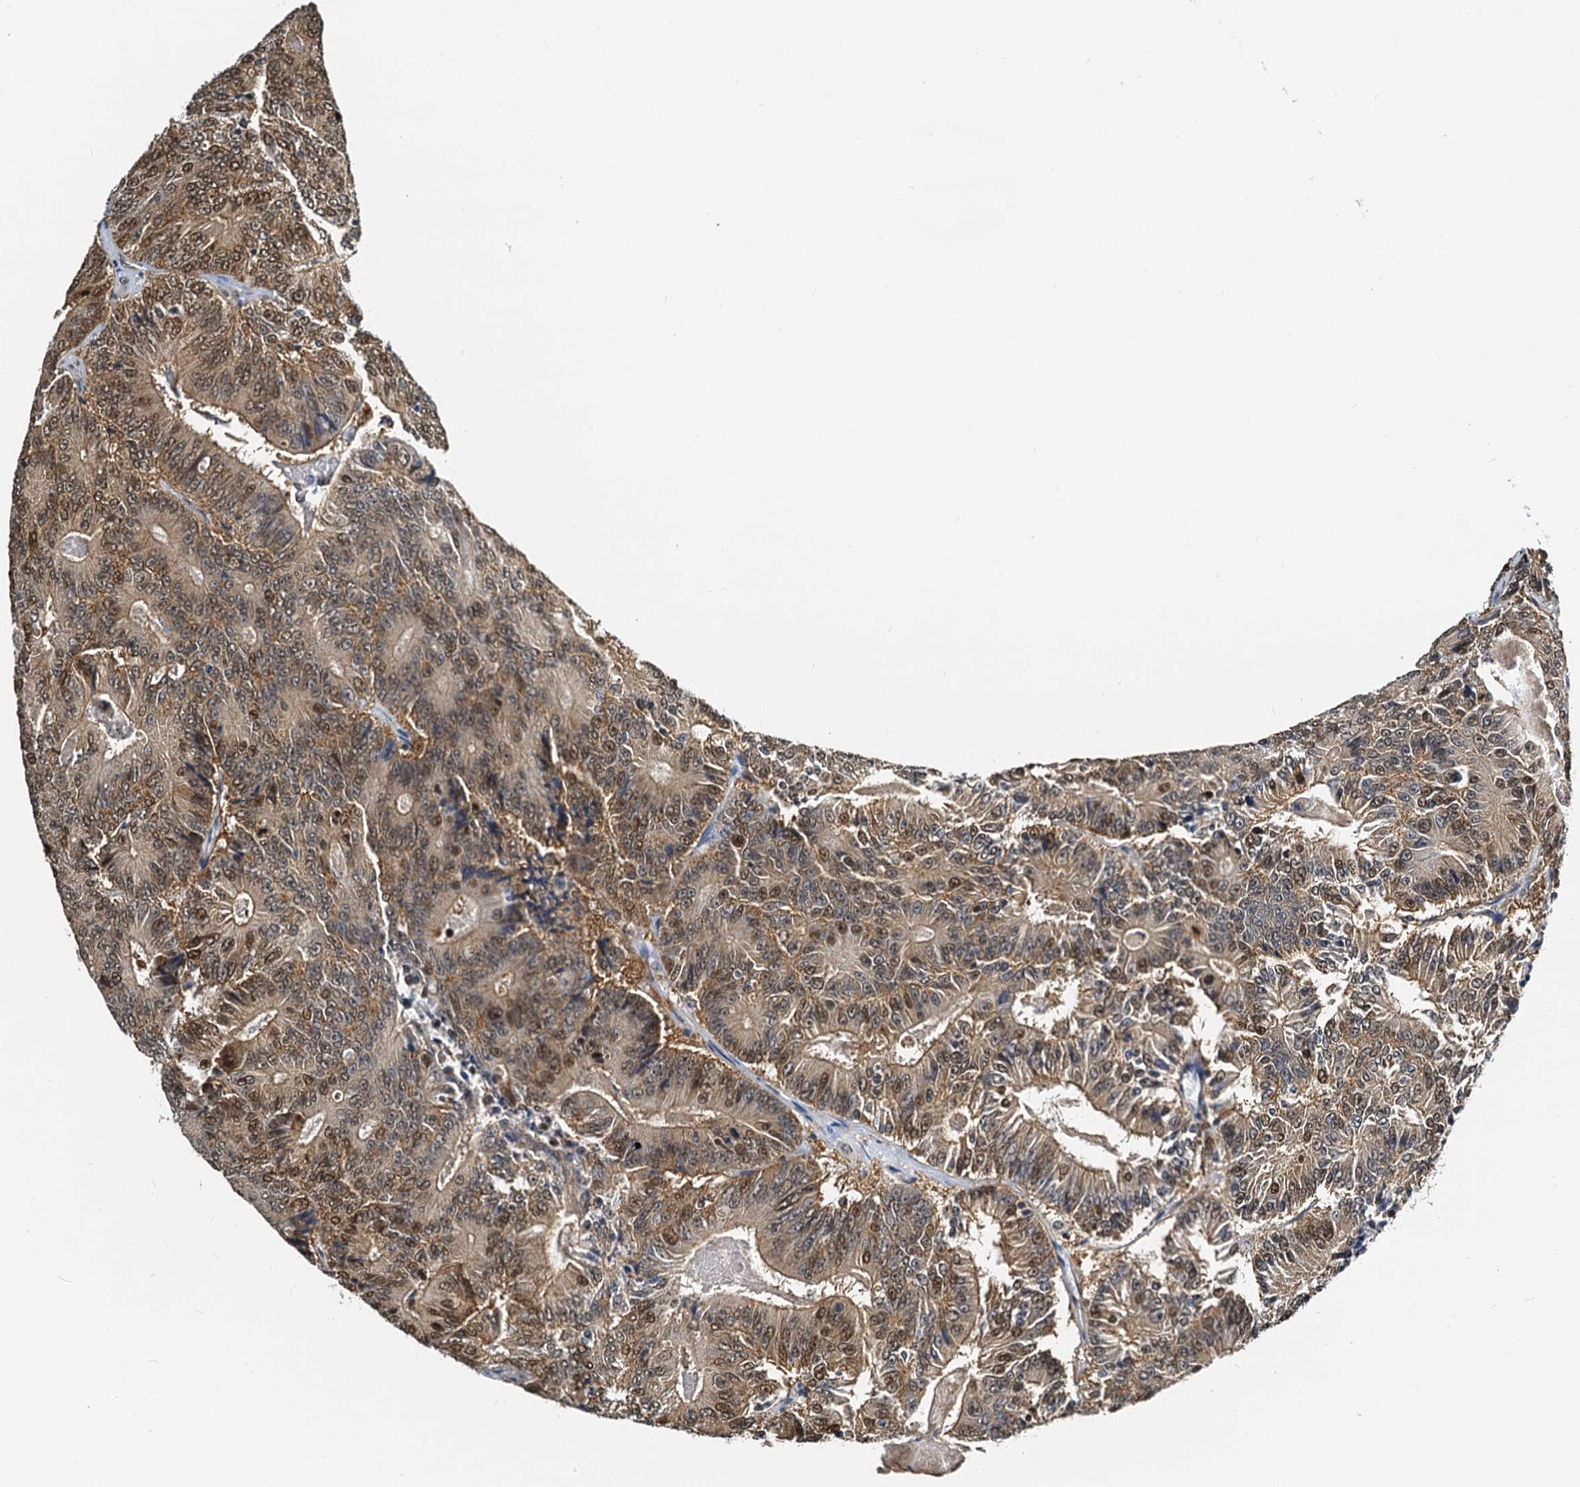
{"staining": {"intensity": "moderate", "quantity": ">75%", "location": "cytoplasmic/membranous,nuclear"}, "tissue": "colorectal cancer", "cell_type": "Tumor cells", "image_type": "cancer", "snomed": [{"axis": "morphology", "description": "Adenocarcinoma, NOS"}, {"axis": "topography", "description": "Colon"}], "caption": "IHC (DAB) staining of colorectal cancer shows moderate cytoplasmic/membranous and nuclear protein expression in about >75% of tumor cells. The staining was performed using DAB, with brown indicating positive protein expression. Nuclei are stained blue with hematoxylin.", "gene": "PTGES3", "patient": {"sex": "male", "age": 83}}